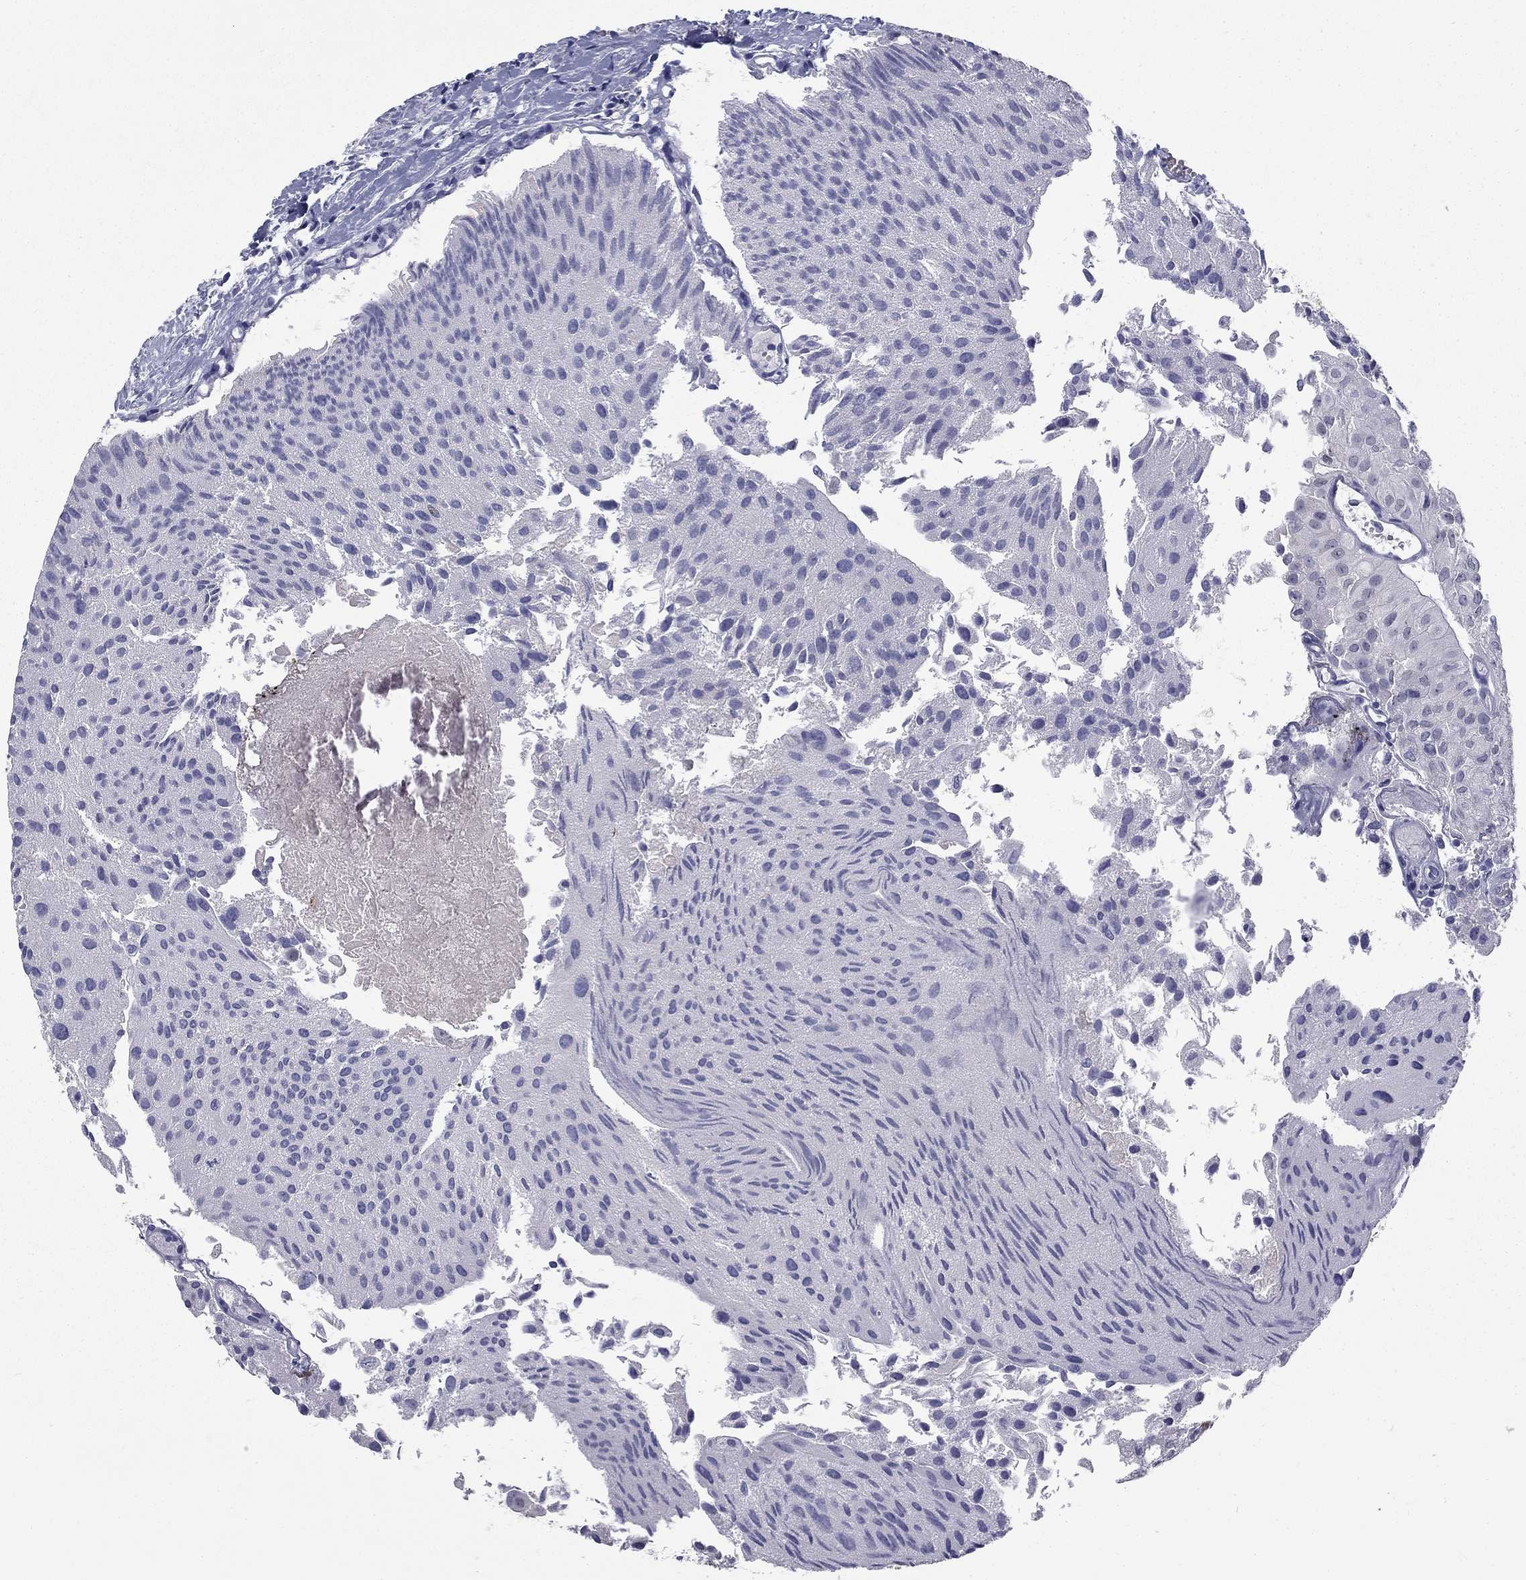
{"staining": {"intensity": "negative", "quantity": "none", "location": "none"}, "tissue": "urothelial cancer", "cell_type": "Tumor cells", "image_type": "cancer", "snomed": [{"axis": "morphology", "description": "Urothelial carcinoma, Low grade"}, {"axis": "topography", "description": "Urinary bladder"}], "caption": "Immunohistochemical staining of human urothelial carcinoma (low-grade) demonstrates no significant positivity in tumor cells.", "gene": "PCBP3", "patient": {"sex": "female", "age": 78}}